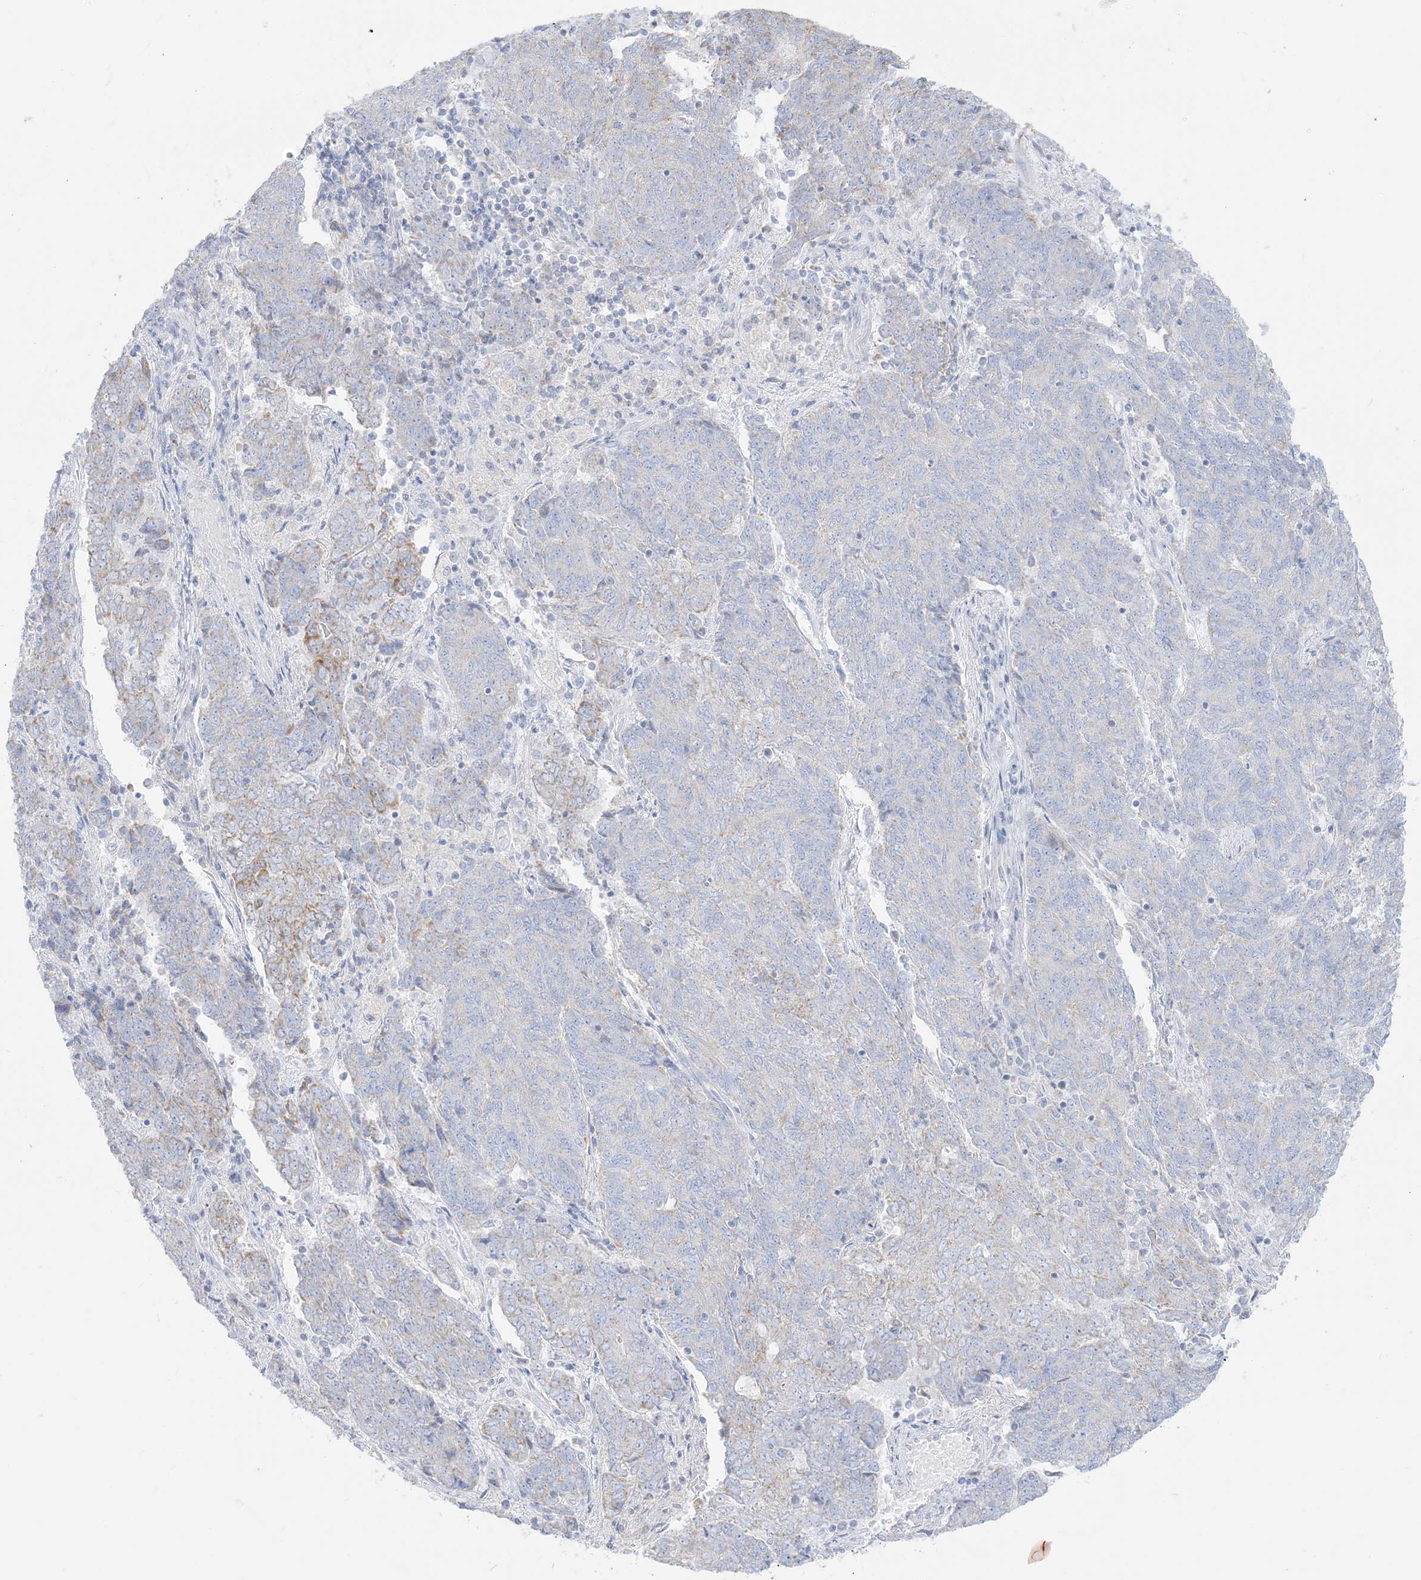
{"staining": {"intensity": "negative", "quantity": "none", "location": "none"}, "tissue": "endometrial cancer", "cell_type": "Tumor cells", "image_type": "cancer", "snomed": [{"axis": "morphology", "description": "Adenocarcinoma, NOS"}, {"axis": "topography", "description": "Endometrium"}], "caption": "High power microscopy image of an immunohistochemistry histopathology image of endometrial cancer (adenocarcinoma), revealing no significant staining in tumor cells.", "gene": "SLC26A3", "patient": {"sex": "female", "age": 80}}